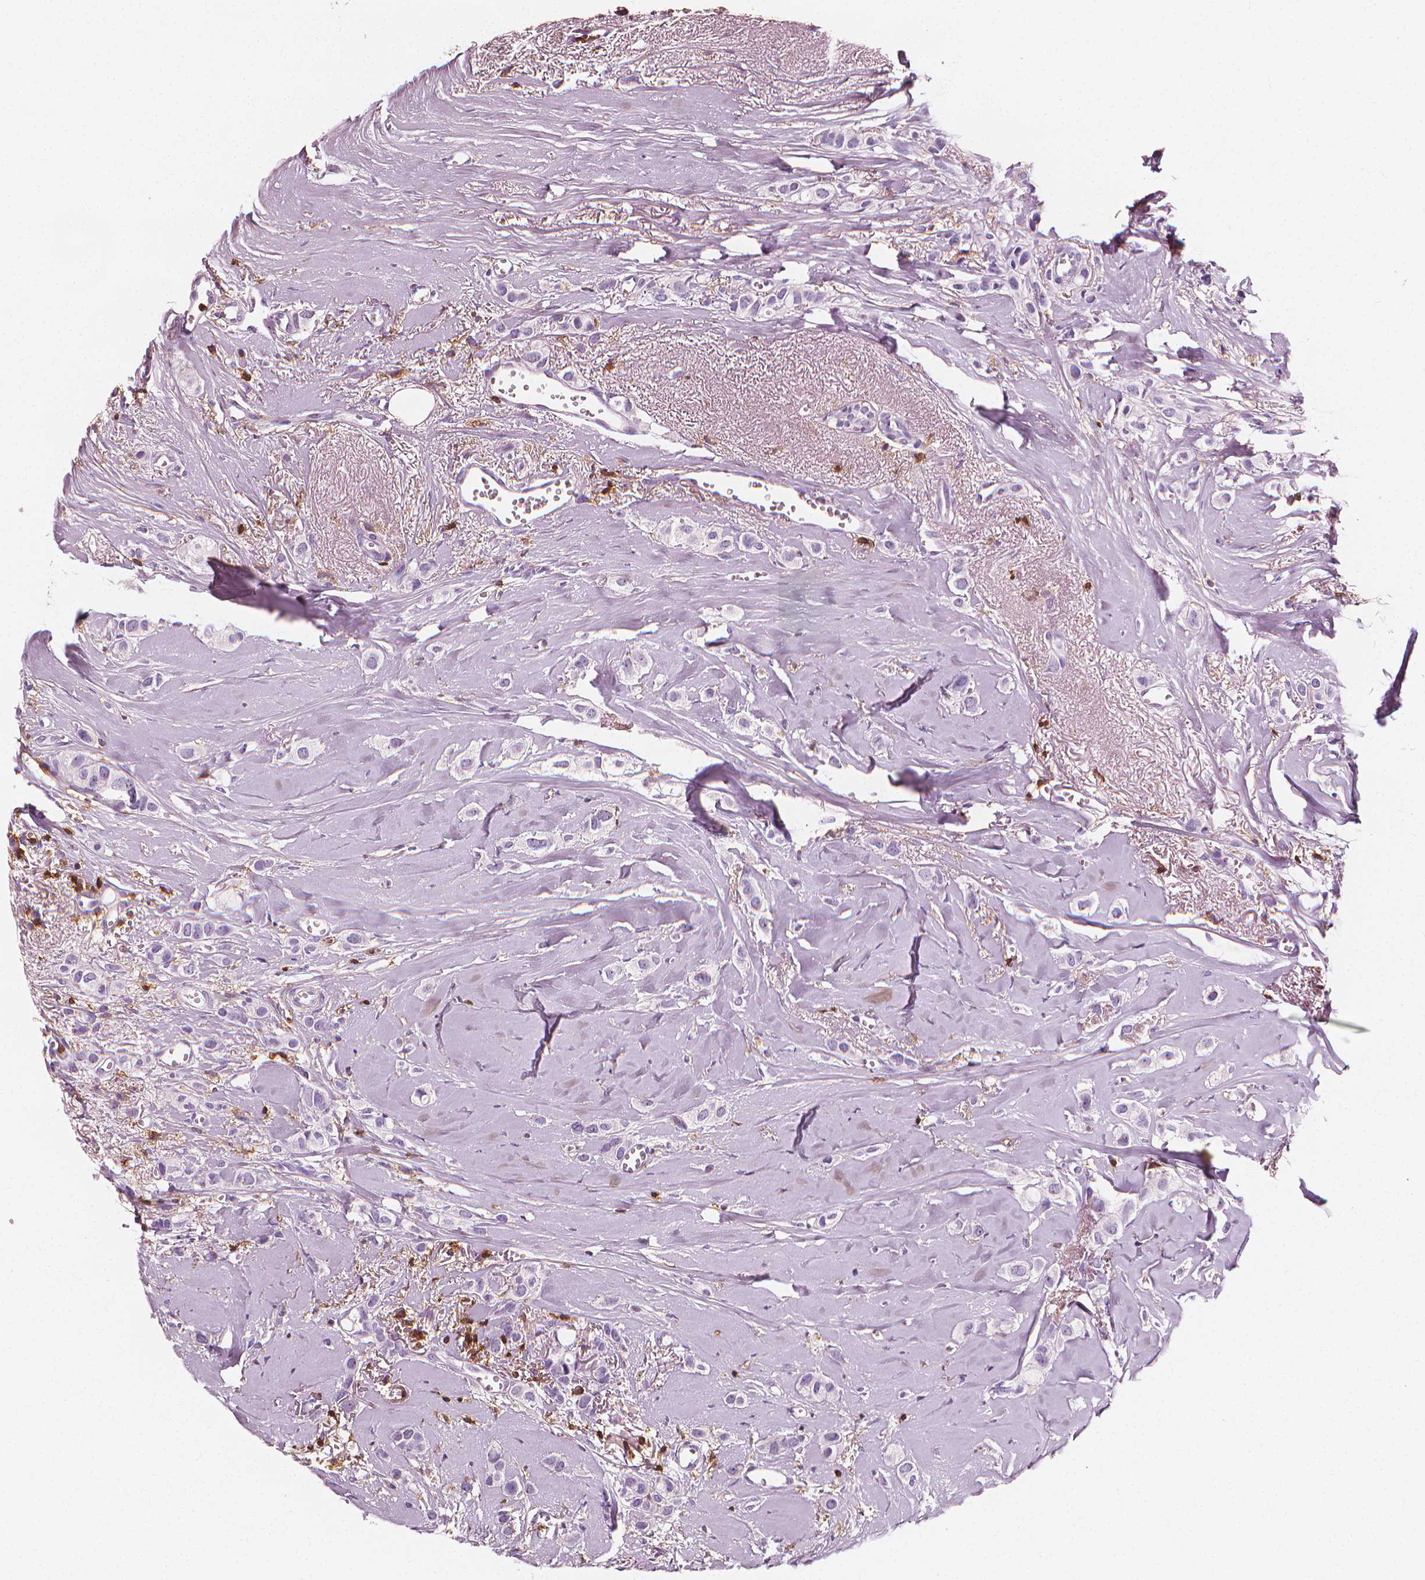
{"staining": {"intensity": "negative", "quantity": "none", "location": "none"}, "tissue": "breast cancer", "cell_type": "Tumor cells", "image_type": "cancer", "snomed": [{"axis": "morphology", "description": "Duct carcinoma"}, {"axis": "topography", "description": "Breast"}], "caption": "Immunohistochemistry (IHC) of human breast cancer (intraductal carcinoma) exhibits no expression in tumor cells.", "gene": "PTPRC", "patient": {"sex": "female", "age": 85}}